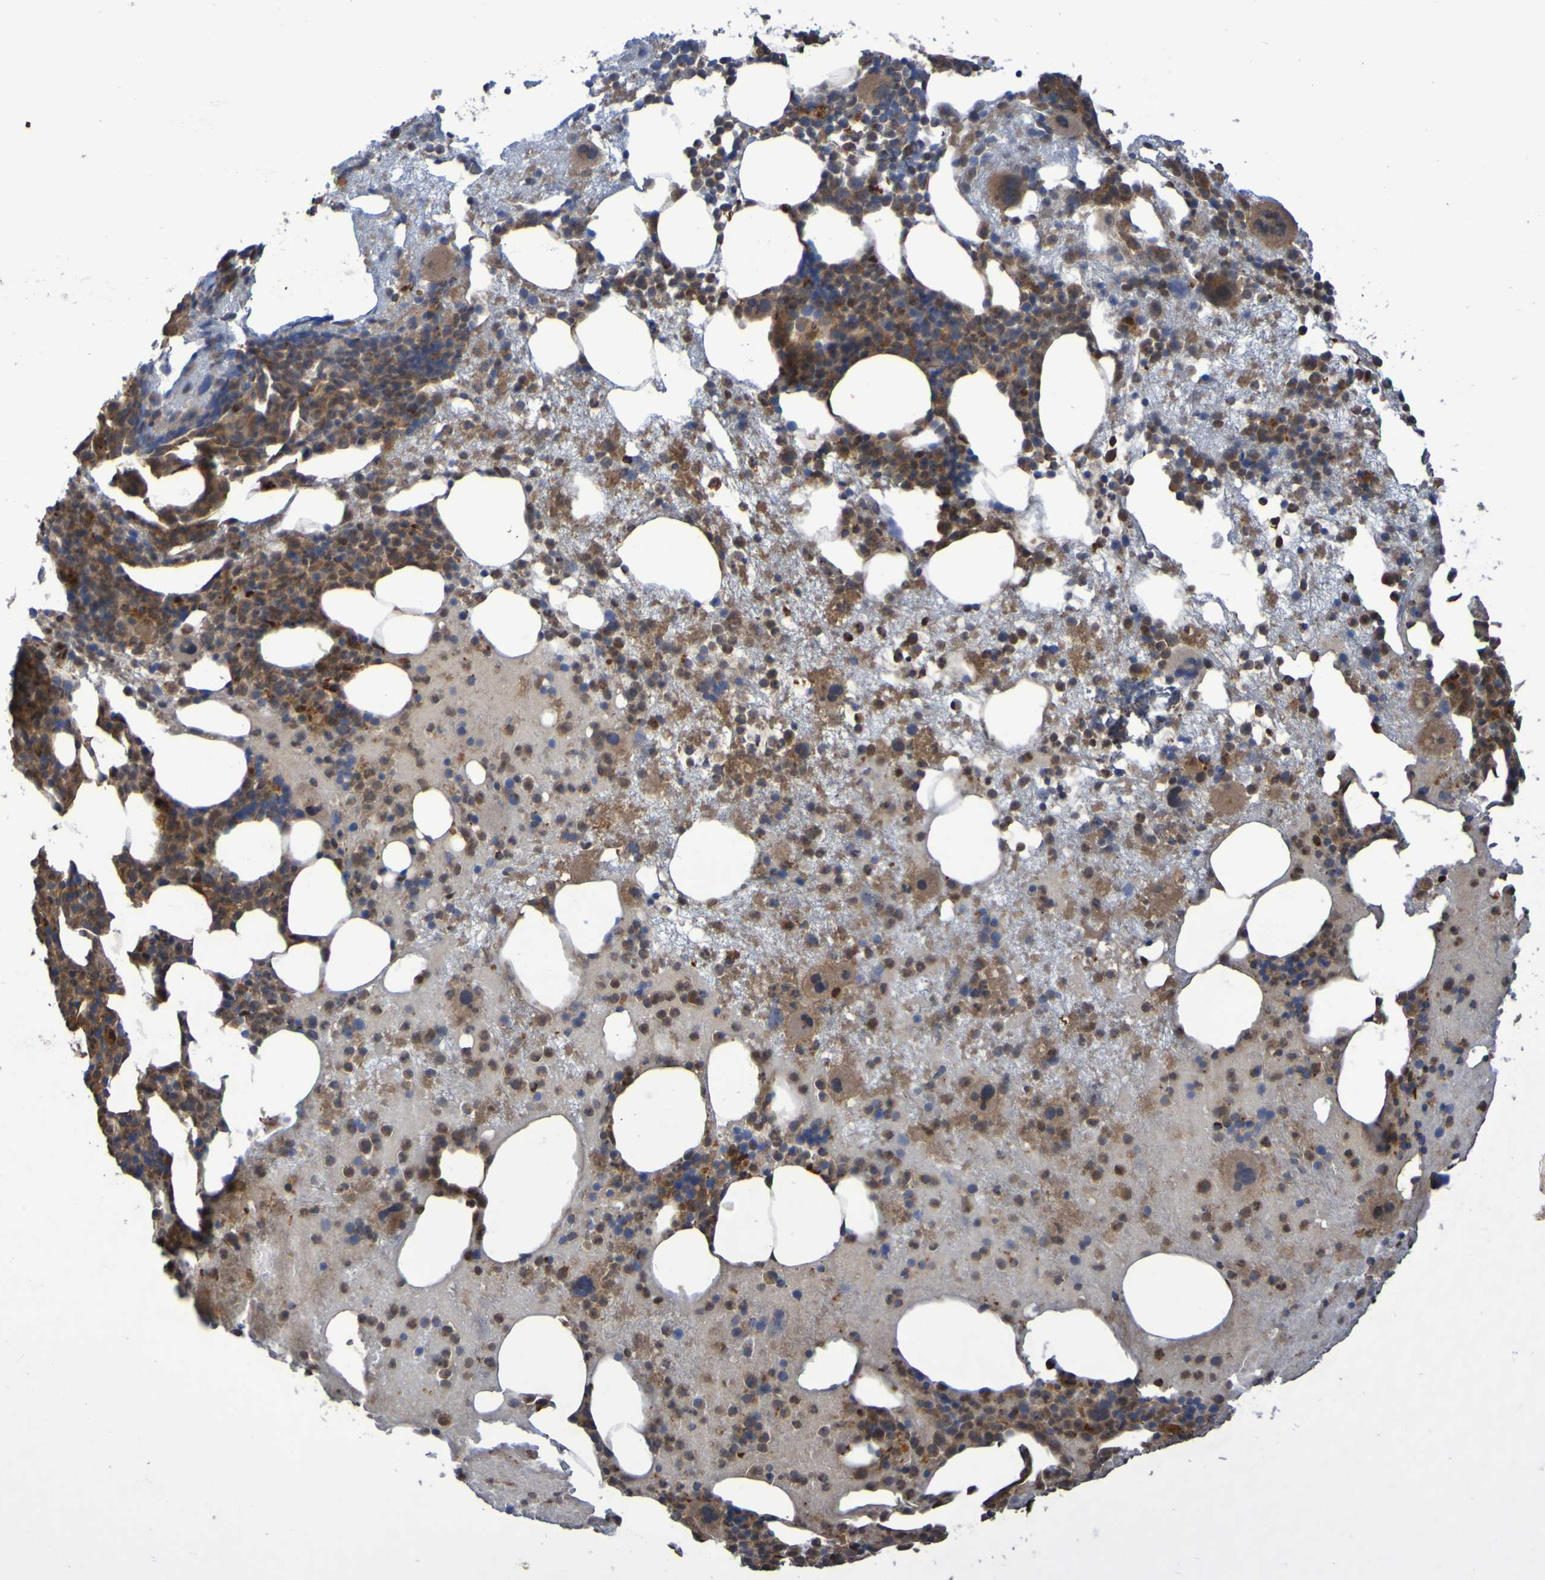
{"staining": {"intensity": "moderate", "quantity": ">75%", "location": "cytoplasmic/membranous"}, "tissue": "bone marrow", "cell_type": "Hematopoietic cells", "image_type": "normal", "snomed": [{"axis": "morphology", "description": "Normal tissue, NOS"}, {"axis": "morphology", "description": "Inflammation, NOS"}, {"axis": "topography", "description": "Bone marrow"}], "caption": "About >75% of hematopoietic cells in benign bone marrow show moderate cytoplasmic/membranous protein staining as visualized by brown immunohistochemical staining.", "gene": "SERPINB6", "patient": {"sex": "male", "age": 43}}